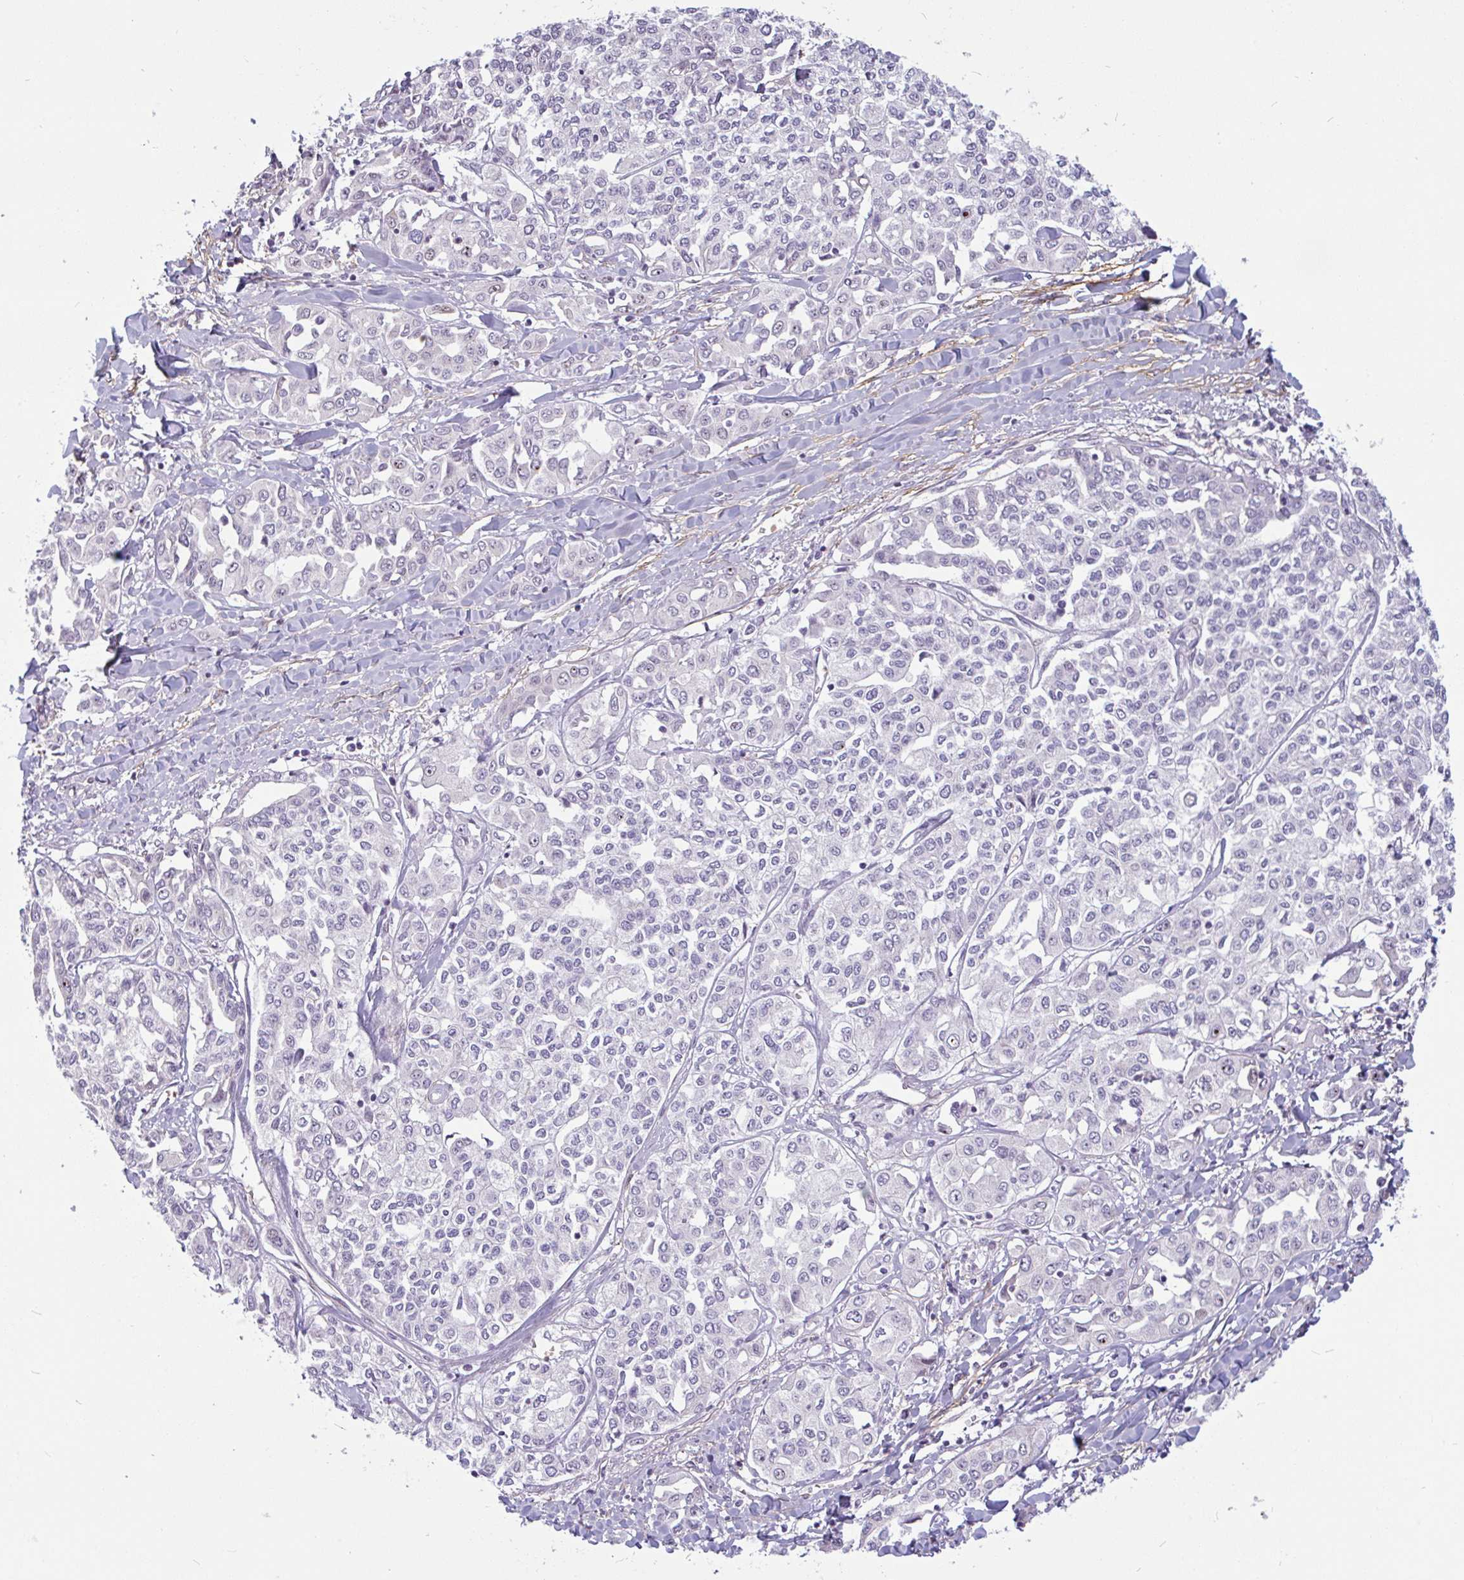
{"staining": {"intensity": "negative", "quantity": "none", "location": "none"}, "tissue": "liver cancer", "cell_type": "Tumor cells", "image_type": "cancer", "snomed": [{"axis": "morphology", "description": "Cholangiocarcinoma"}, {"axis": "topography", "description": "Liver"}], "caption": "Immunohistochemical staining of human liver cancer exhibits no significant expression in tumor cells.", "gene": "TMEM119", "patient": {"sex": "female", "age": 77}}